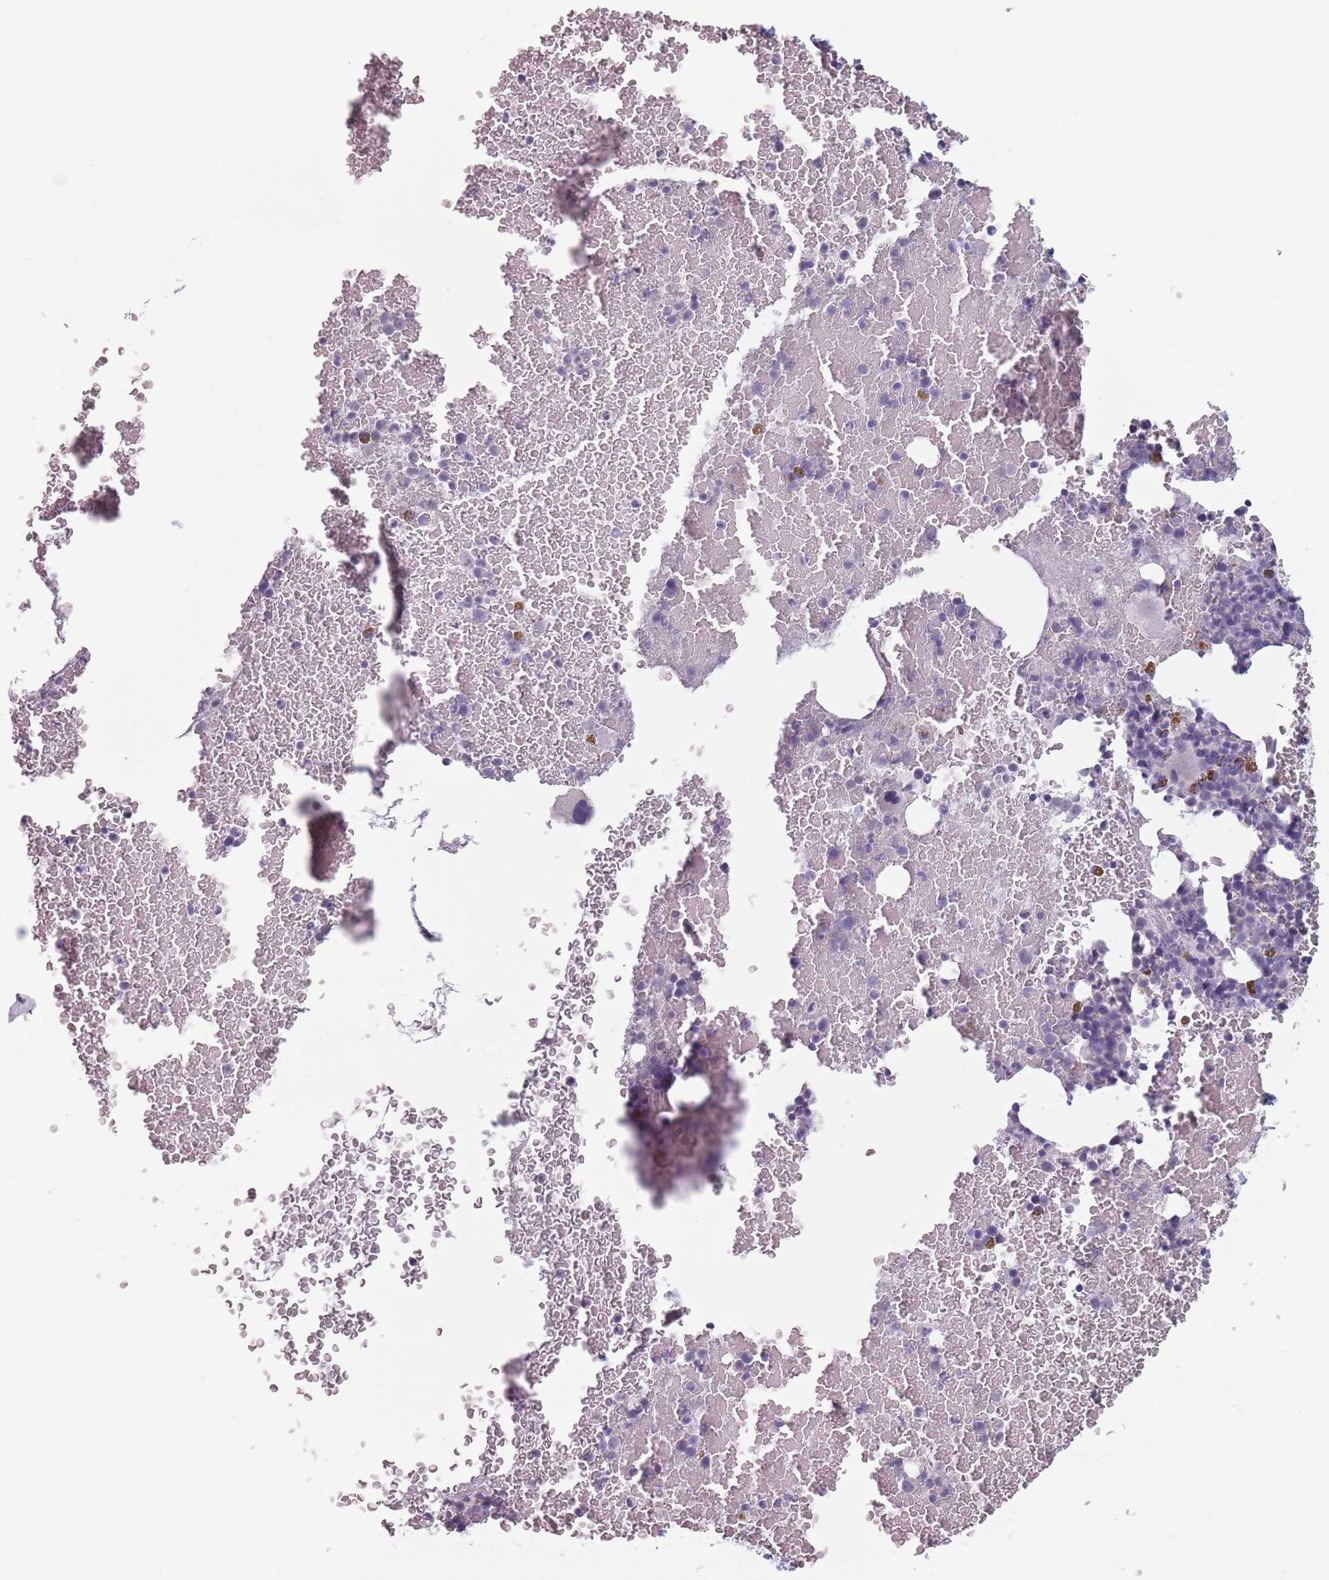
{"staining": {"intensity": "negative", "quantity": "none", "location": "none"}, "tissue": "bone marrow", "cell_type": "Hematopoietic cells", "image_type": "normal", "snomed": [{"axis": "morphology", "description": "Normal tissue, NOS"}, {"axis": "topography", "description": "Bone marrow"}], "caption": "Protein analysis of benign bone marrow exhibits no significant positivity in hematopoietic cells.", "gene": "CEP19", "patient": {"sex": "female", "age": 48}}